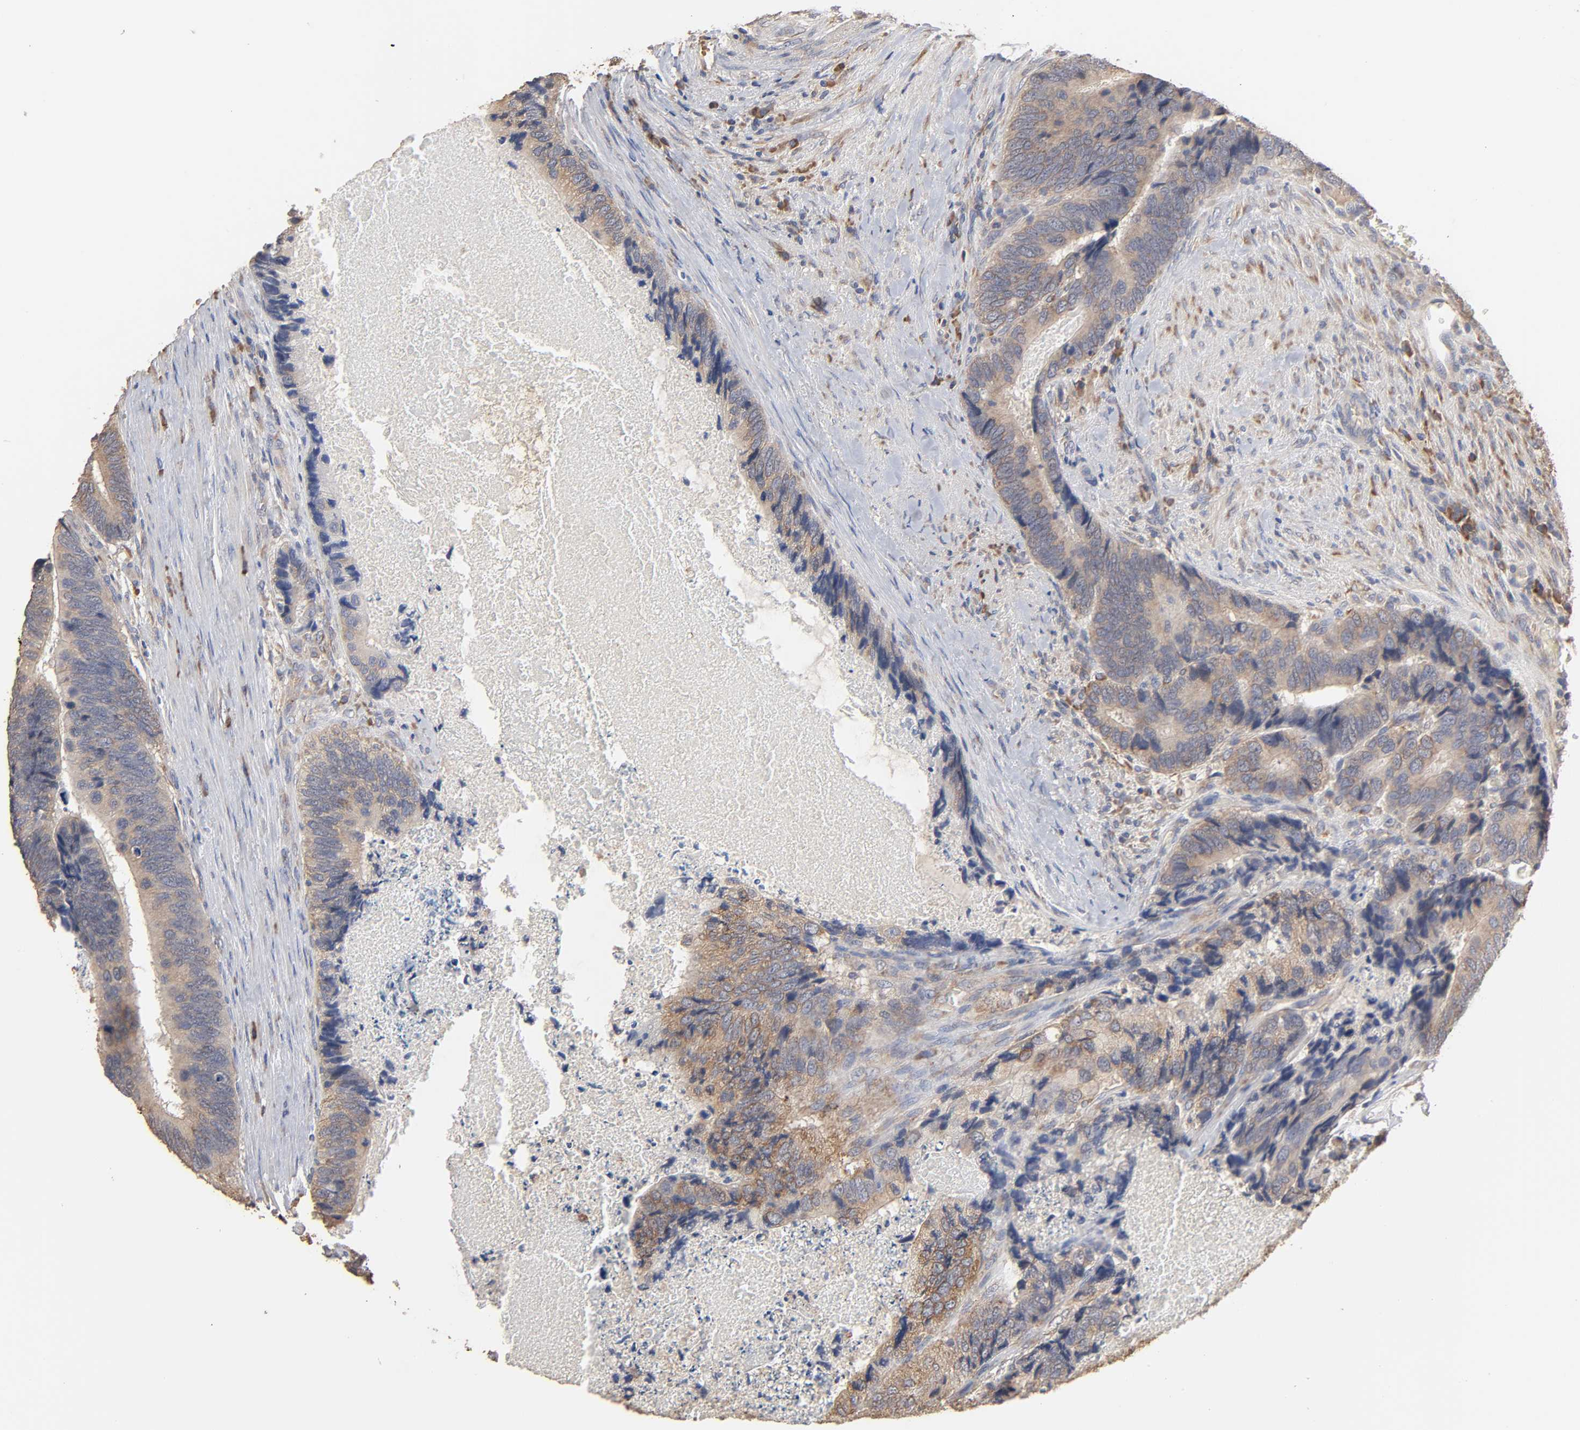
{"staining": {"intensity": "weak", "quantity": ">75%", "location": "cytoplasmic/membranous"}, "tissue": "colorectal cancer", "cell_type": "Tumor cells", "image_type": "cancer", "snomed": [{"axis": "morphology", "description": "Adenocarcinoma, NOS"}, {"axis": "topography", "description": "Colon"}], "caption": "IHC micrograph of colorectal cancer (adenocarcinoma) stained for a protein (brown), which reveals low levels of weak cytoplasmic/membranous staining in approximately >75% of tumor cells.", "gene": "EIF4G2", "patient": {"sex": "male", "age": 72}}